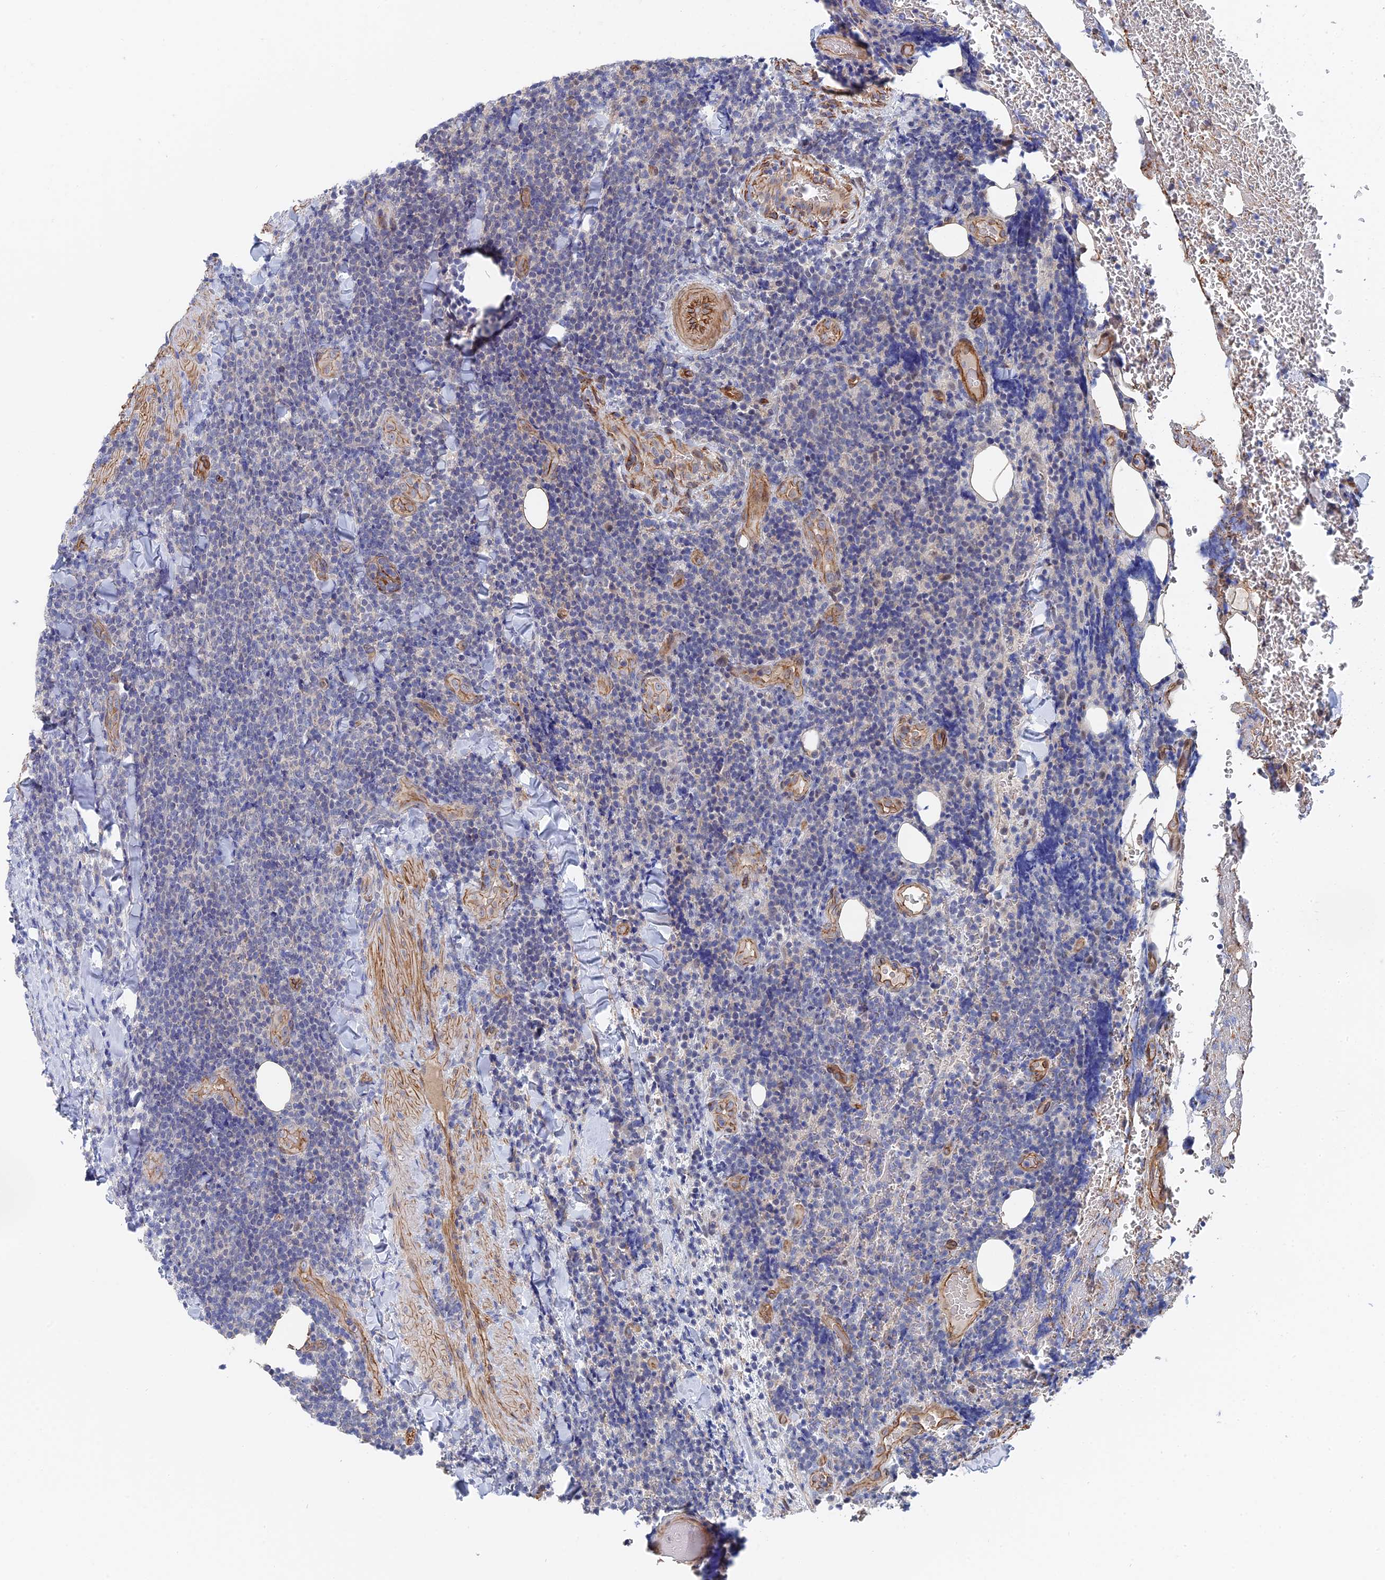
{"staining": {"intensity": "negative", "quantity": "none", "location": "none"}, "tissue": "lymphoma", "cell_type": "Tumor cells", "image_type": "cancer", "snomed": [{"axis": "morphology", "description": "Malignant lymphoma, non-Hodgkin's type, Low grade"}, {"axis": "topography", "description": "Lymph node"}], "caption": "Immunohistochemical staining of human malignant lymphoma, non-Hodgkin's type (low-grade) displays no significant positivity in tumor cells. (DAB immunohistochemistry (IHC) visualized using brightfield microscopy, high magnification).", "gene": "MTHFSD", "patient": {"sex": "male", "age": 66}}